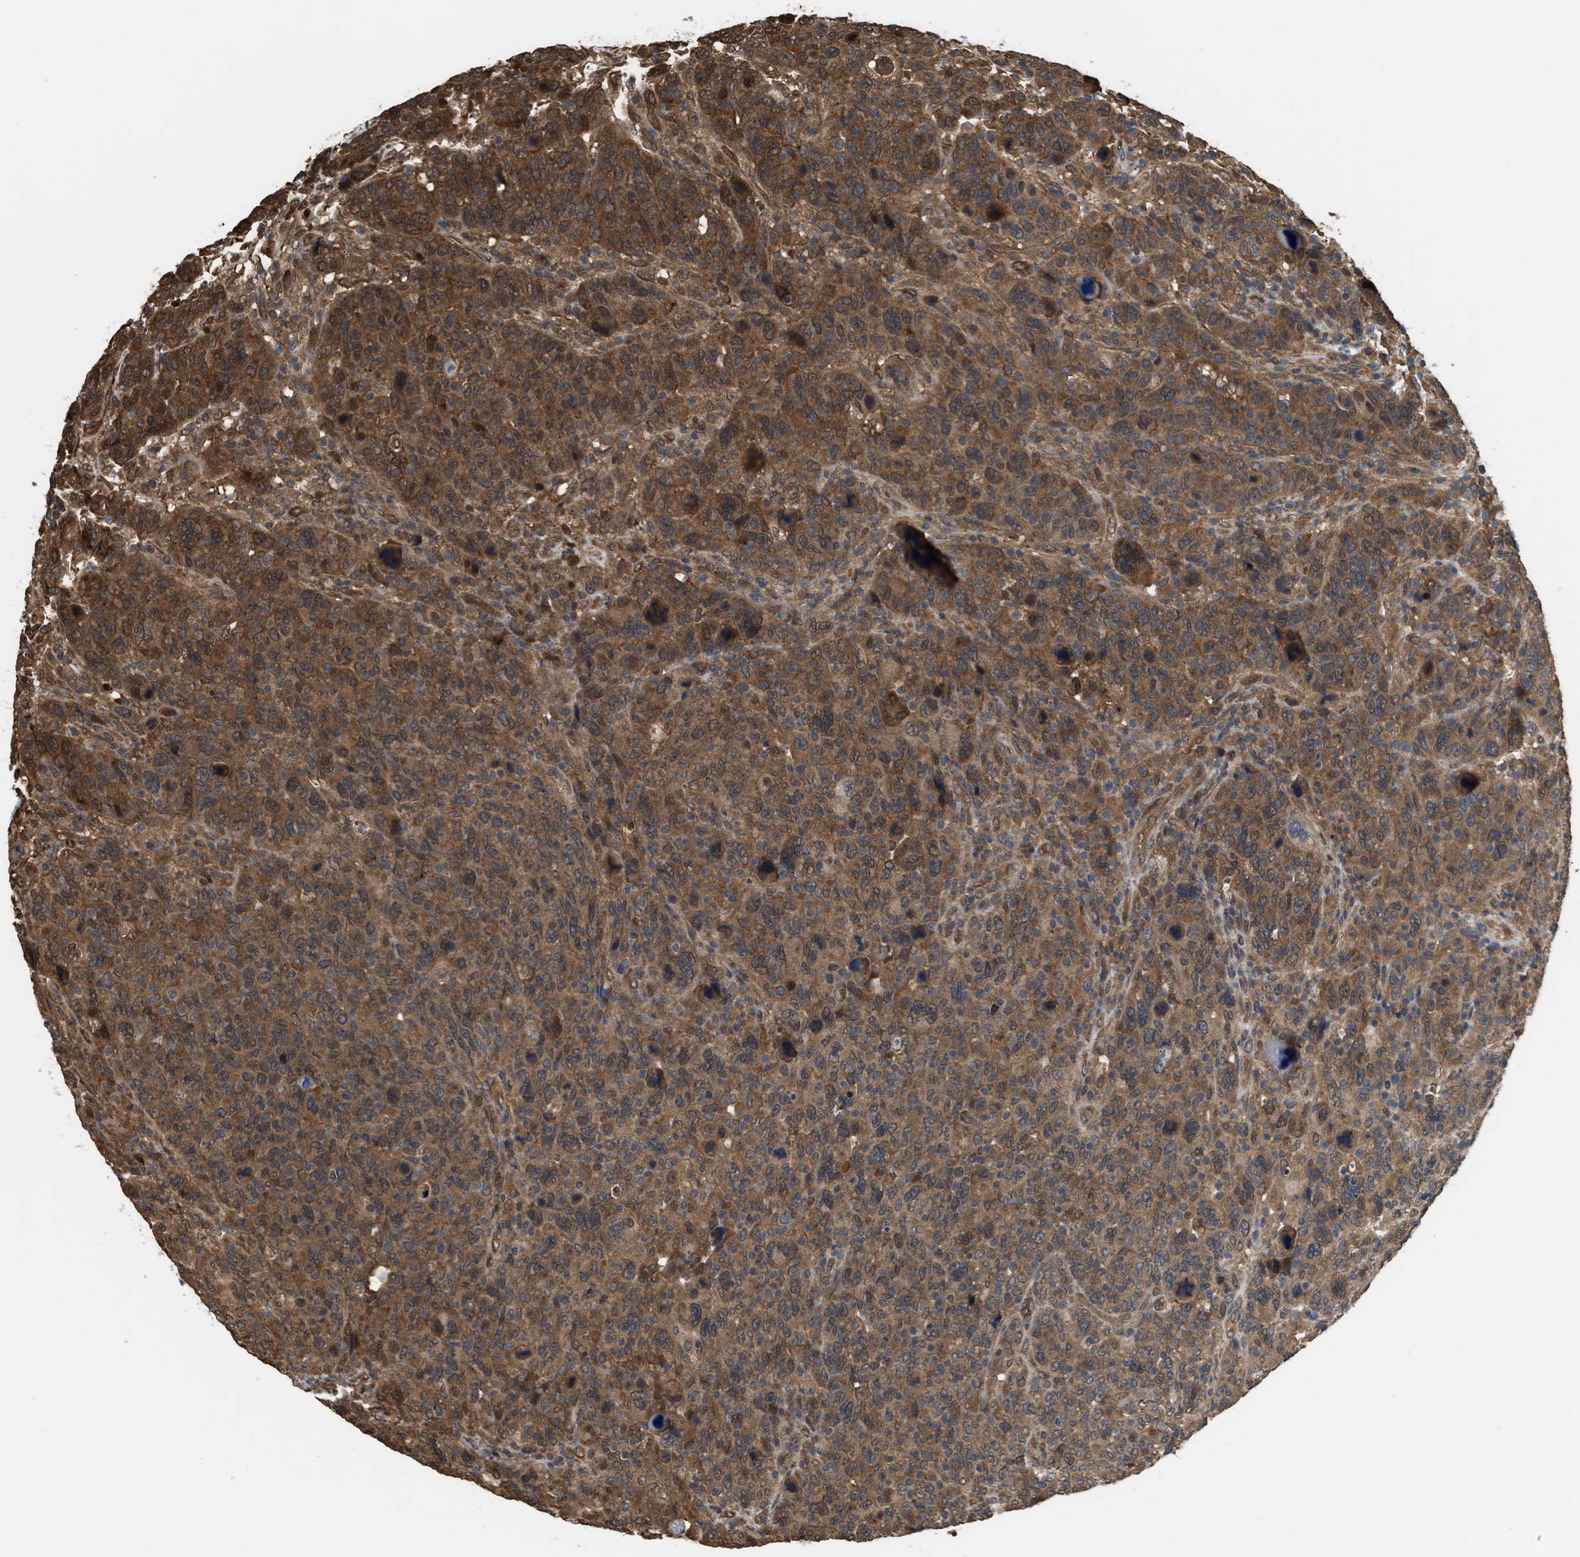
{"staining": {"intensity": "moderate", "quantity": ">75%", "location": "cytoplasmic/membranous,nuclear"}, "tissue": "breast cancer", "cell_type": "Tumor cells", "image_type": "cancer", "snomed": [{"axis": "morphology", "description": "Duct carcinoma"}, {"axis": "topography", "description": "Breast"}], "caption": "Protein staining of breast cancer (intraductal carcinoma) tissue shows moderate cytoplasmic/membranous and nuclear expression in about >75% of tumor cells.", "gene": "YWHAG", "patient": {"sex": "female", "age": 37}}